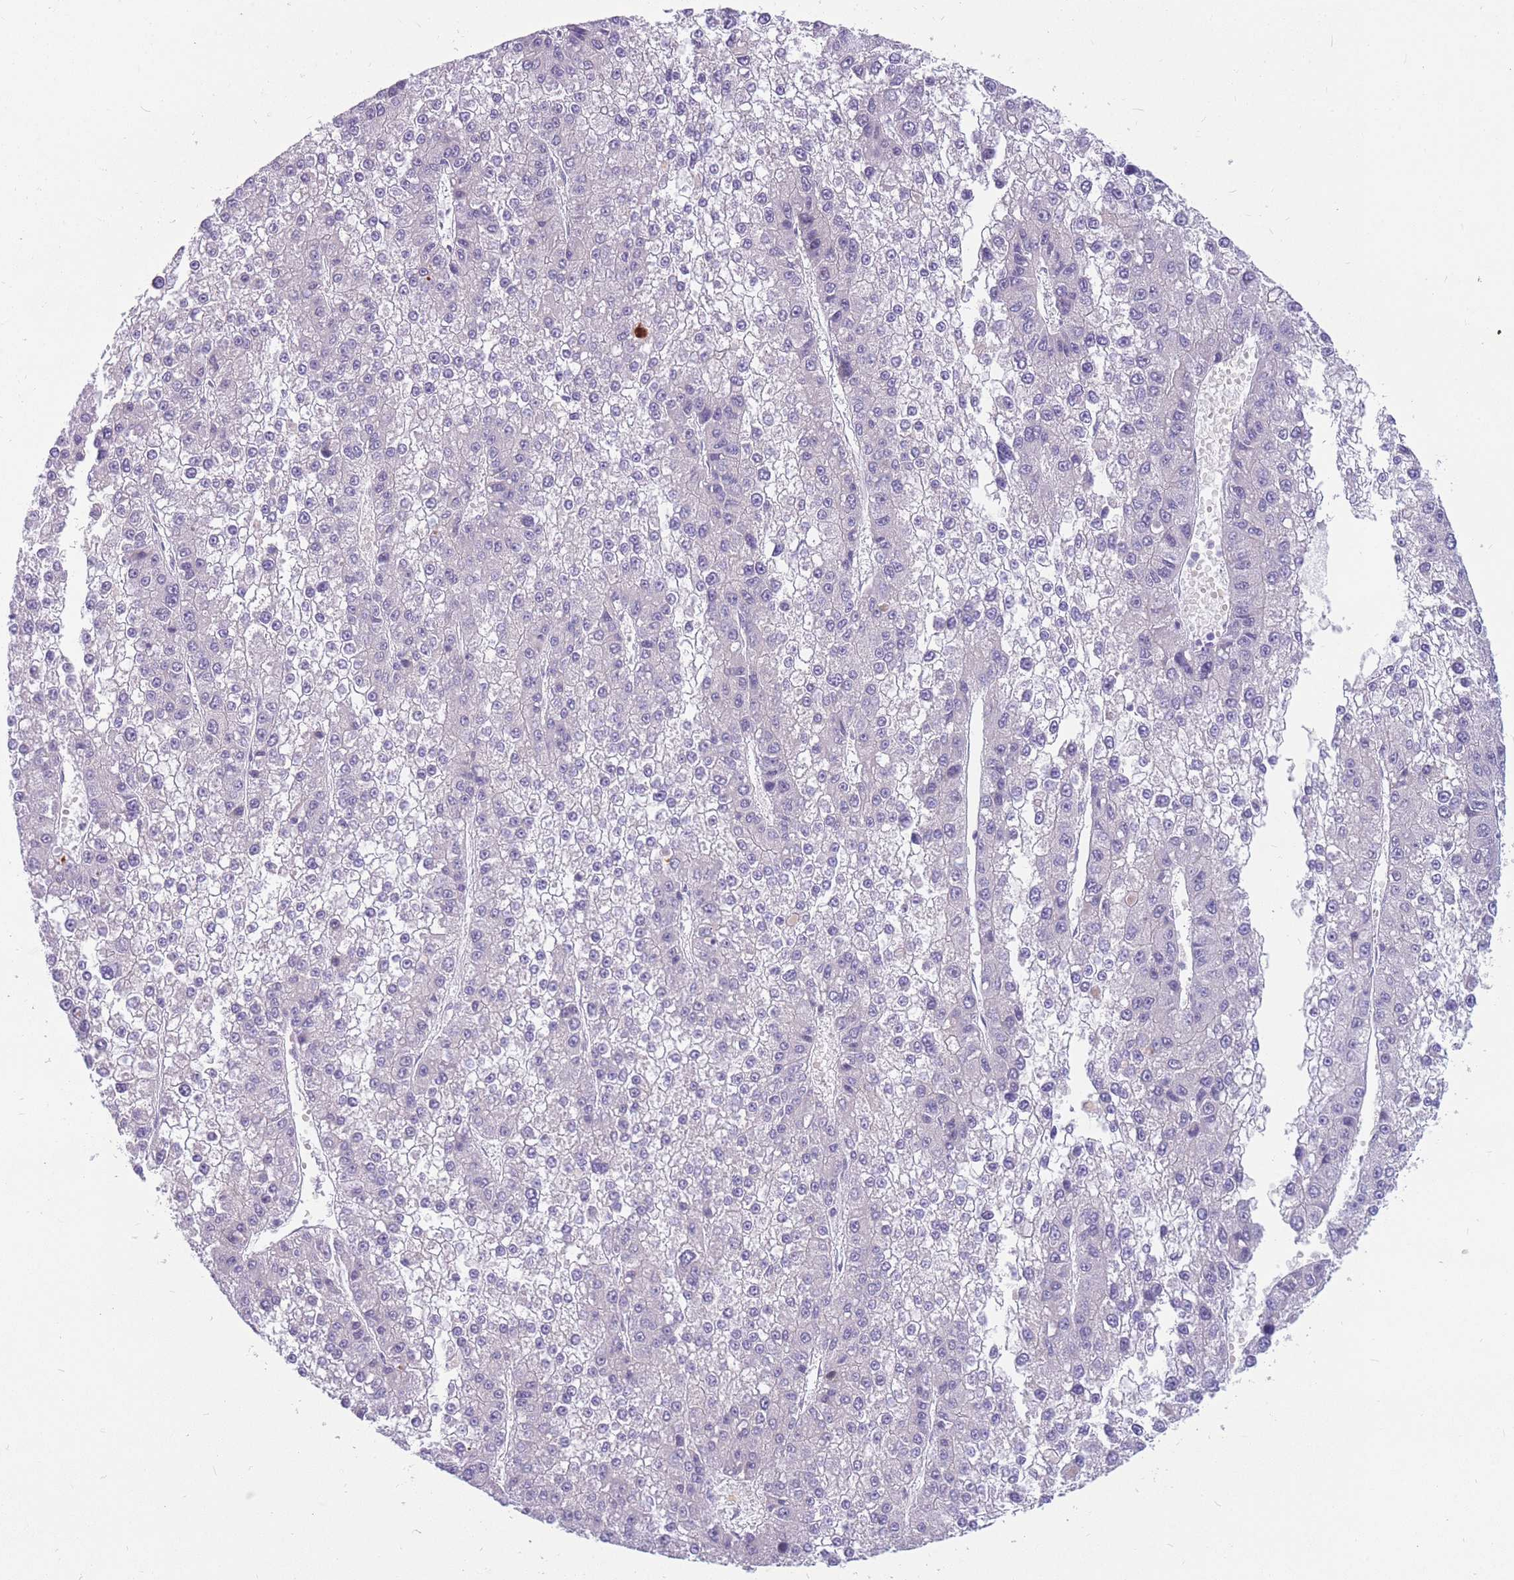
{"staining": {"intensity": "negative", "quantity": "none", "location": "none"}, "tissue": "liver cancer", "cell_type": "Tumor cells", "image_type": "cancer", "snomed": [{"axis": "morphology", "description": "Carcinoma, Hepatocellular, NOS"}, {"axis": "topography", "description": "Liver"}], "caption": "The immunohistochemistry (IHC) photomicrograph has no significant staining in tumor cells of liver cancer (hepatocellular carcinoma) tissue.", "gene": "DDX49", "patient": {"sex": "female", "age": 73}}